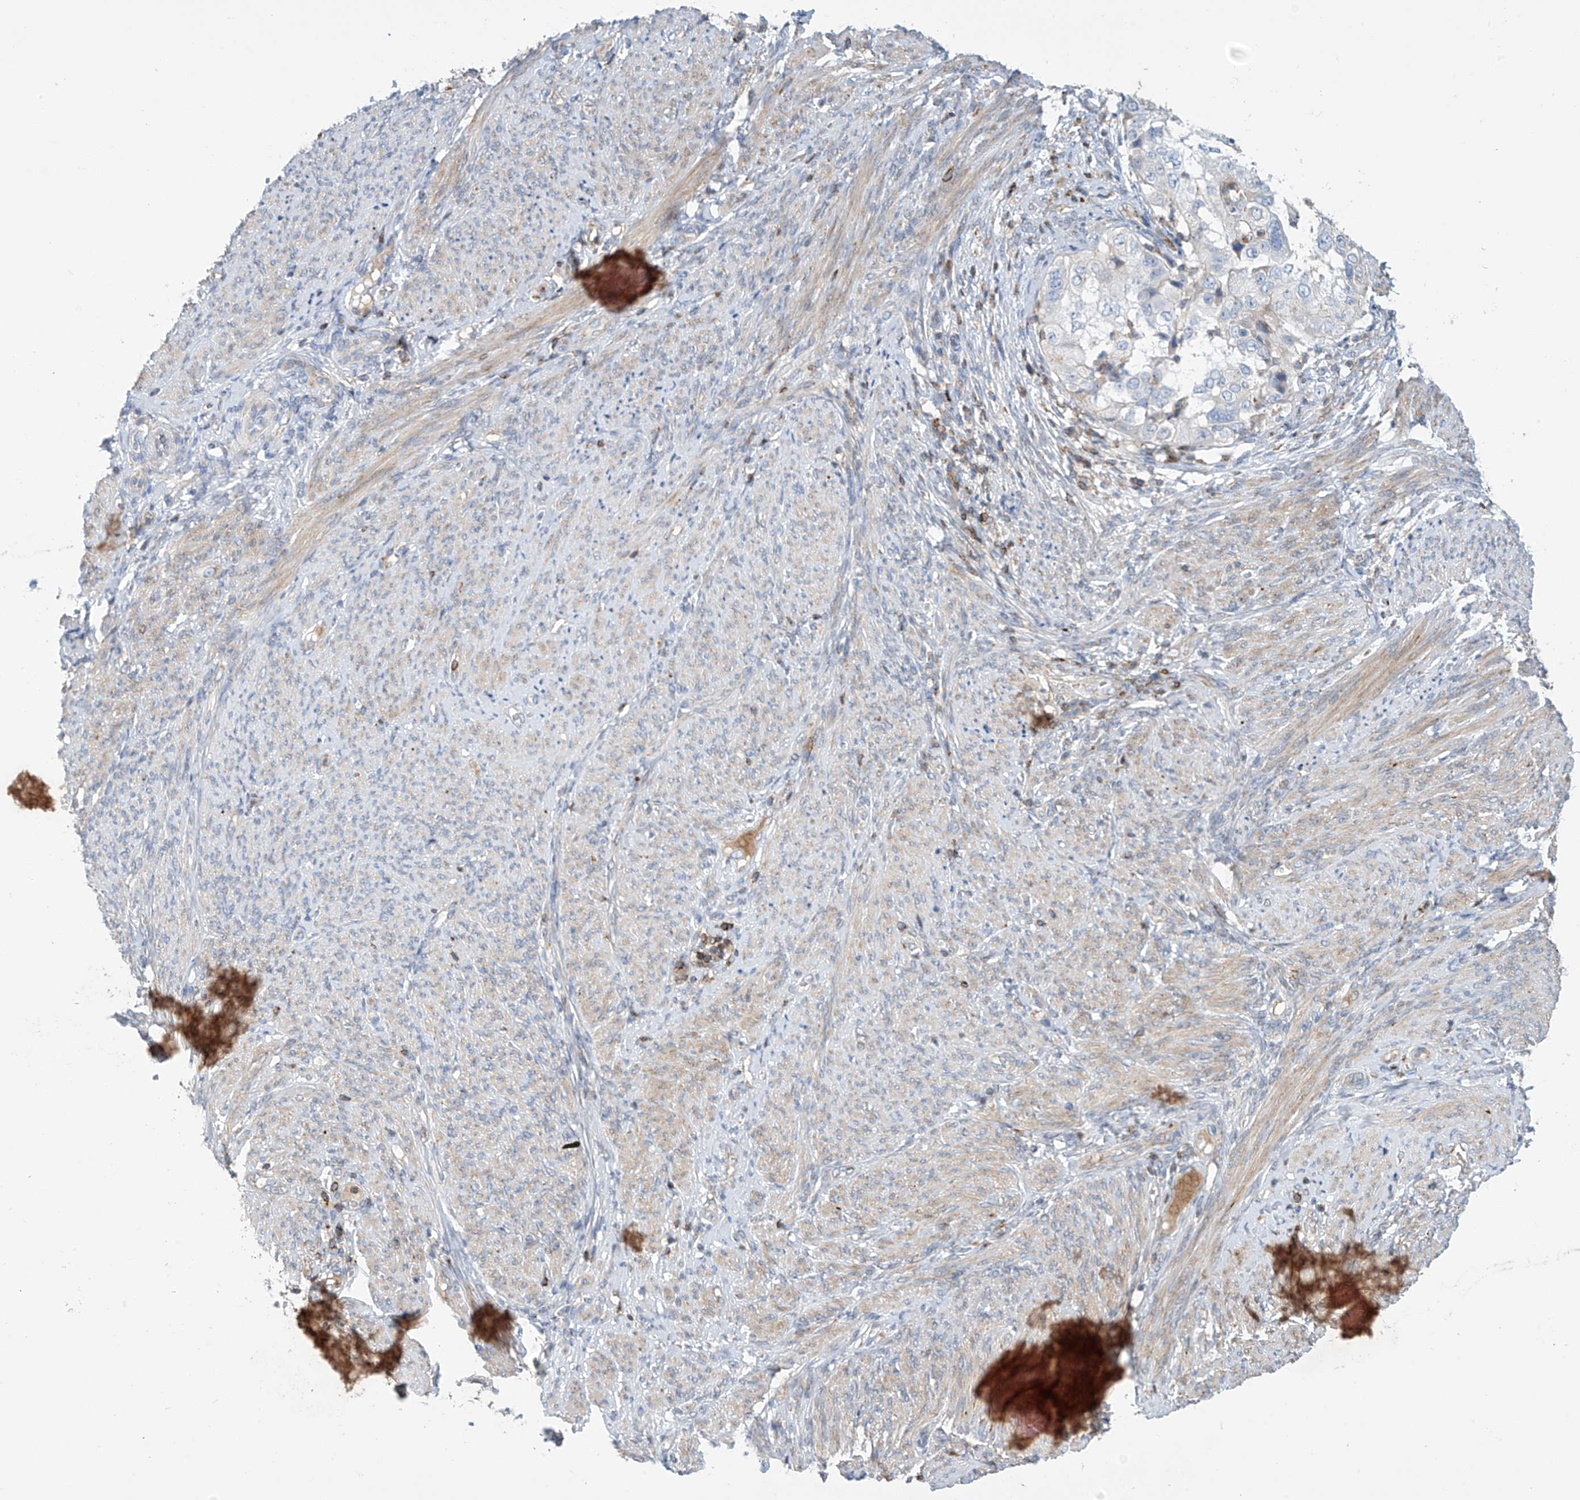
{"staining": {"intensity": "negative", "quantity": "none", "location": "none"}, "tissue": "endometrial cancer", "cell_type": "Tumor cells", "image_type": "cancer", "snomed": [{"axis": "morphology", "description": "Adenocarcinoma, NOS"}, {"axis": "topography", "description": "Endometrium"}], "caption": "An immunohistochemistry histopathology image of endometrial adenocarcinoma is shown. There is no staining in tumor cells of endometrial adenocarcinoma. (Brightfield microscopy of DAB IHC at high magnification).", "gene": "IBA57", "patient": {"sex": "female", "age": 85}}